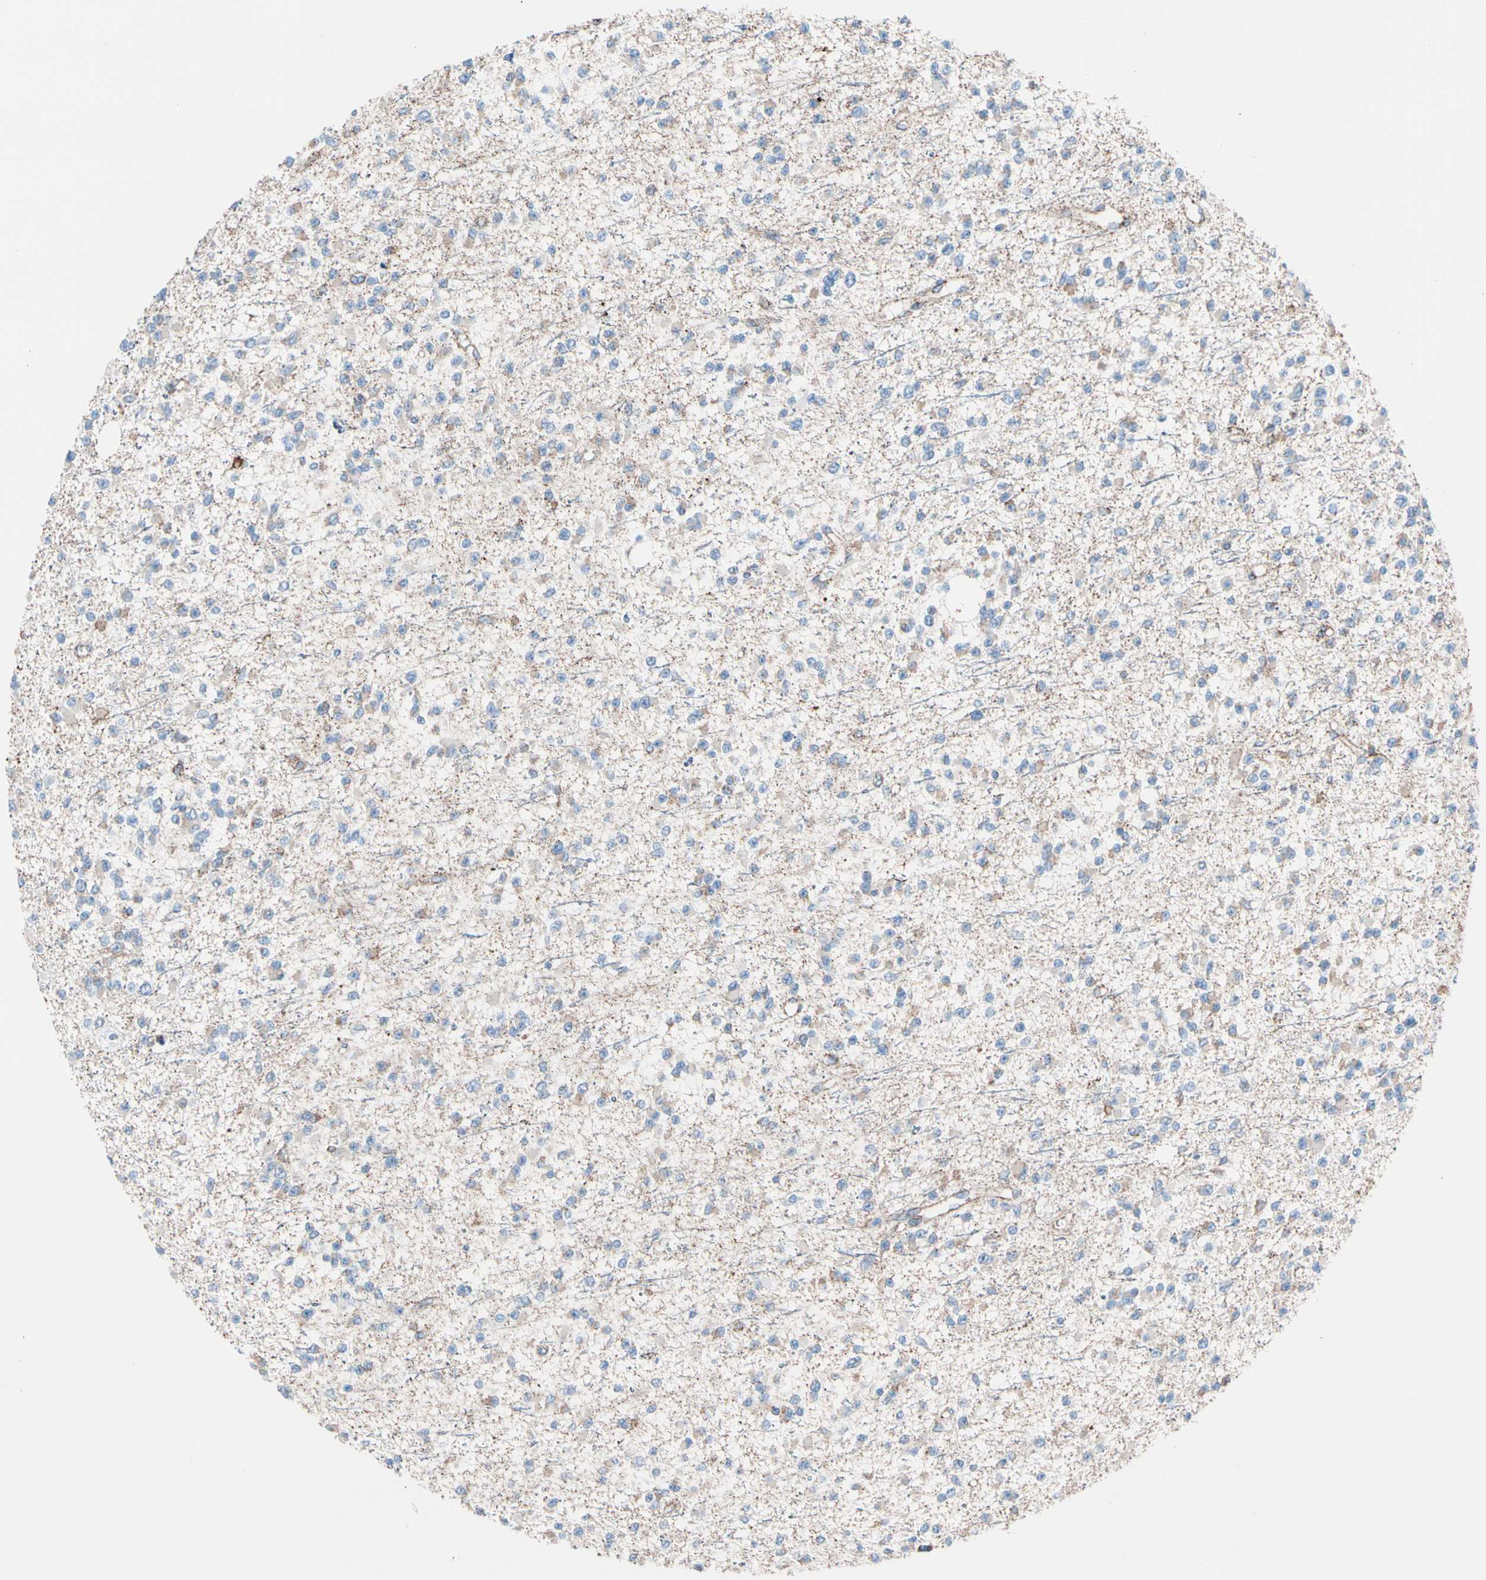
{"staining": {"intensity": "weak", "quantity": "<25%", "location": "cytoplasmic/membranous"}, "tissue": "glioma", "cell_type": "Tumor cells", "image_type": "cancer", "snomed": [{"axis": "morphology", "description": "Glioma, malignant, Low grade"}, {"axis": "topography", "description": "Brain"}], "caption": "There is no significant positivity in tumor cells of glioma.", "gene": "HK1", "patient": {"sex": "female", "age": 22}}